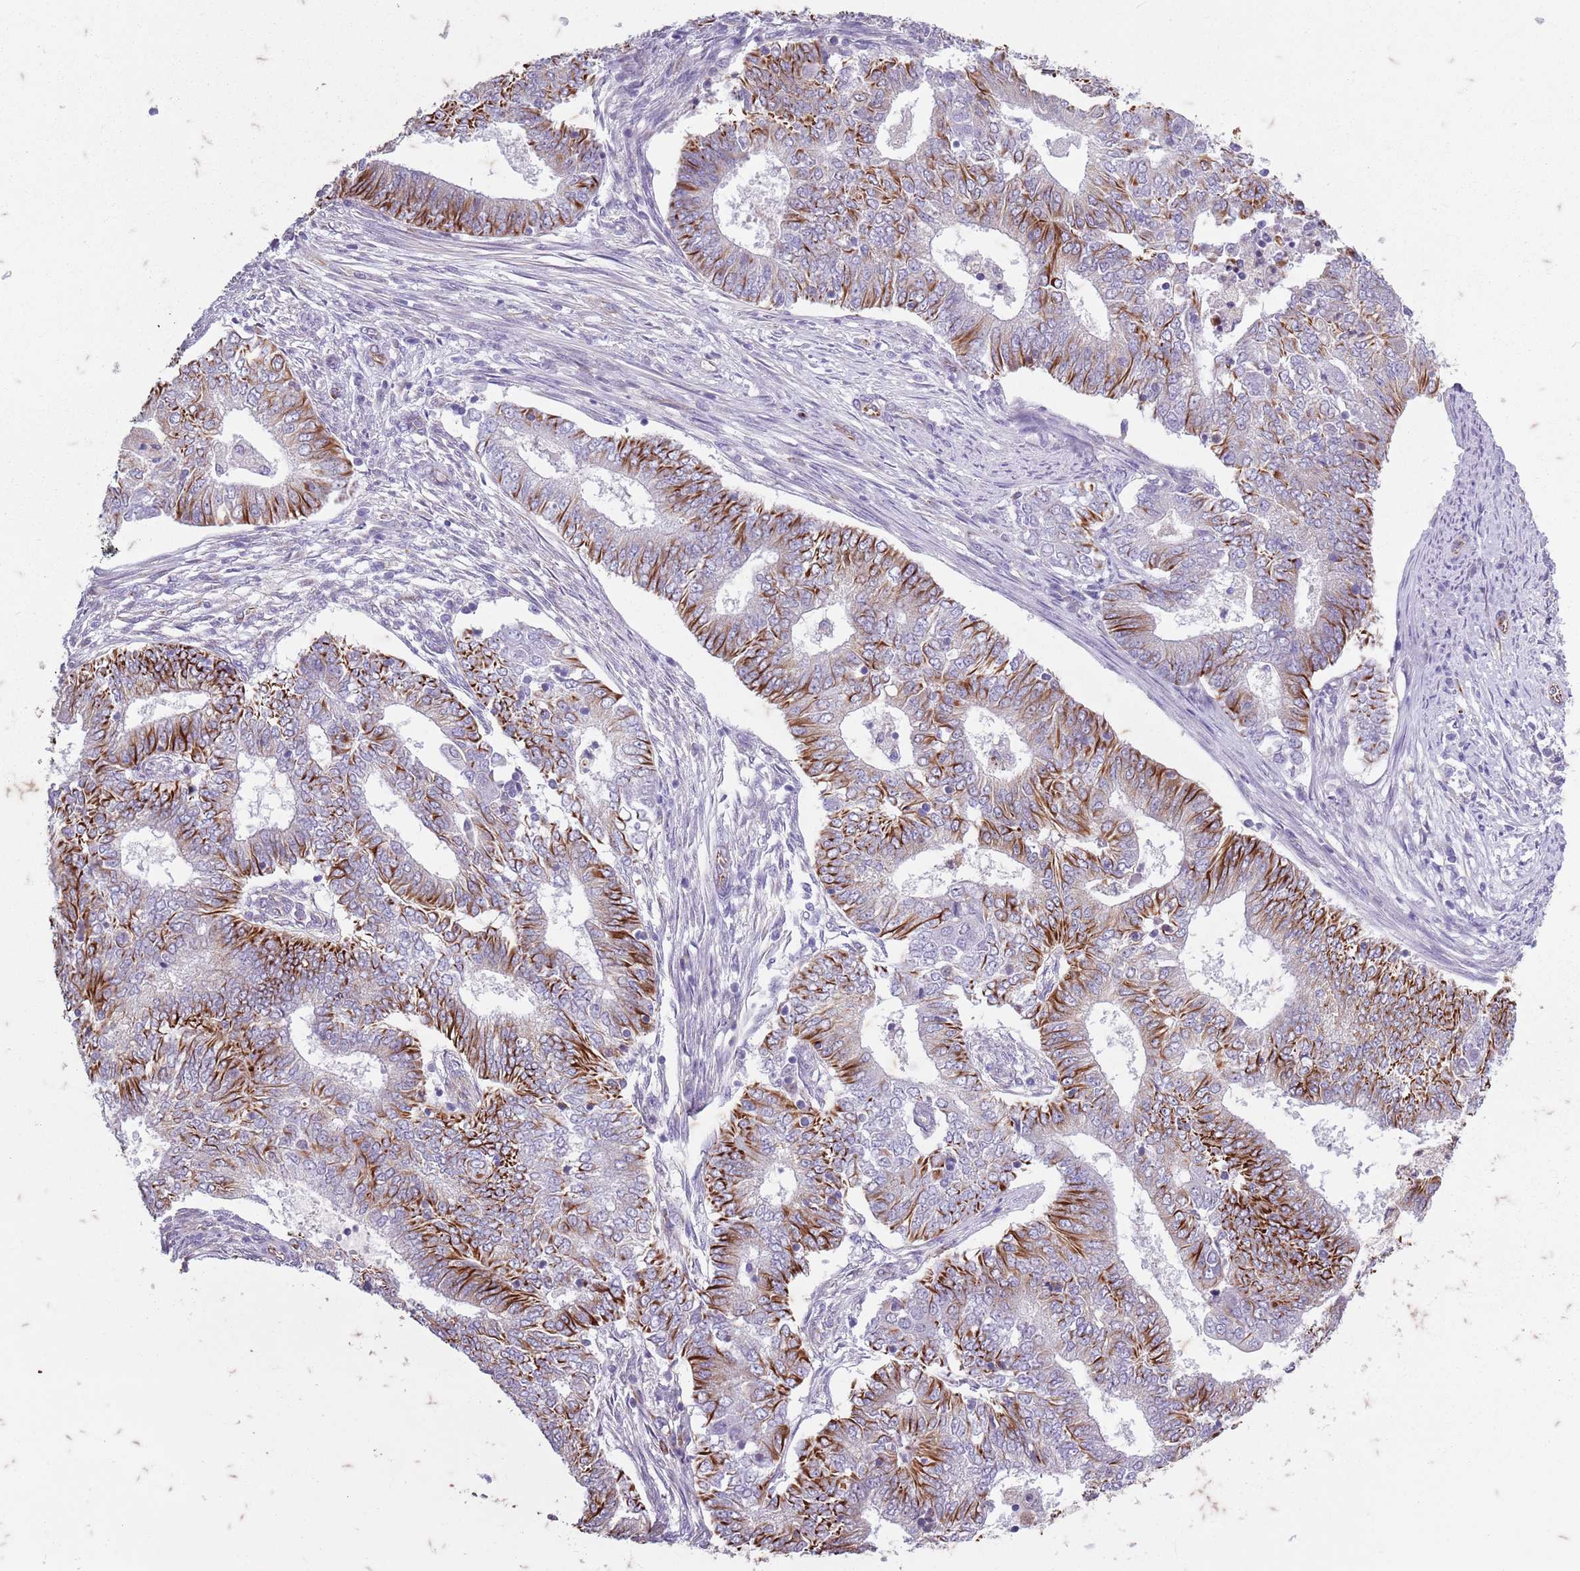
{"staining": {"intensity": "strong", "quantity": "25%-75%", "location": "cytoplasmic/membranous"}, "tissue": "endometrial cancer", "cell_type": "Tumor cells", "image_type": "cancer", "snomed": [{"axis": "morphology", "description": "Adenocarcinoma, NOS"}, {"axis": "topography", "description": "Endometrium"}], "caption": "Immunohistochemical staining of endometrial cancer (adenocarcinoma) reveals high levels of strong cytoplasmic/membranous positivity in approximately 25%-75% of tumor cells.", "gene": "TAS2R38", "patient": {"sex": "female", "age": 62}}